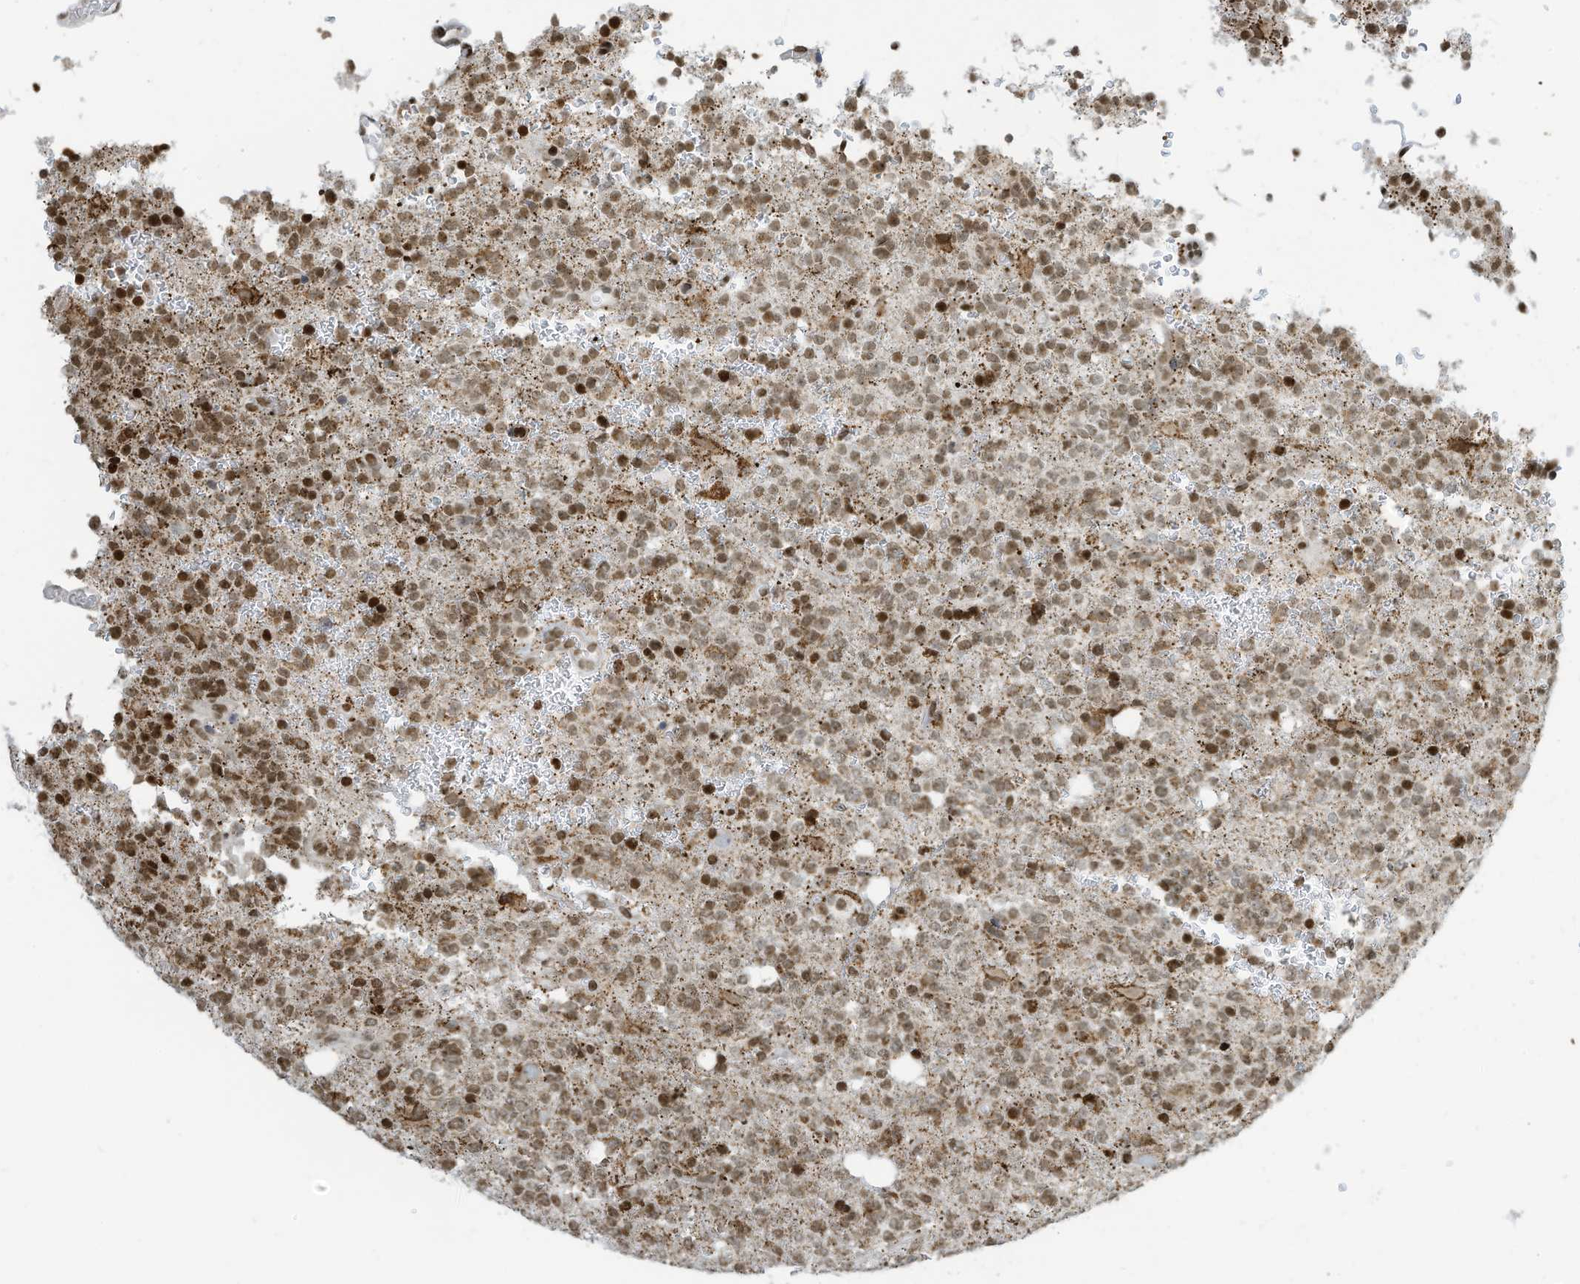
{"staining": {"intensity": "moderate", "quantity": "25%-75%", "location": "nuclear"}, "tissue": "glioma", "cell_type": "Tumor cells", "image_type": "cancer", "snomed": [{"axis": "morphology", "description": "Glioma, malignant, High grade"}, {"axis": "topography", "description": "Brain"}], "caption": "Glioma stained for a protein reveals moderate nuclear positivity in tumor cells.", "gene": "ADI1", "patient": {"sex": "female", "age": 62}}